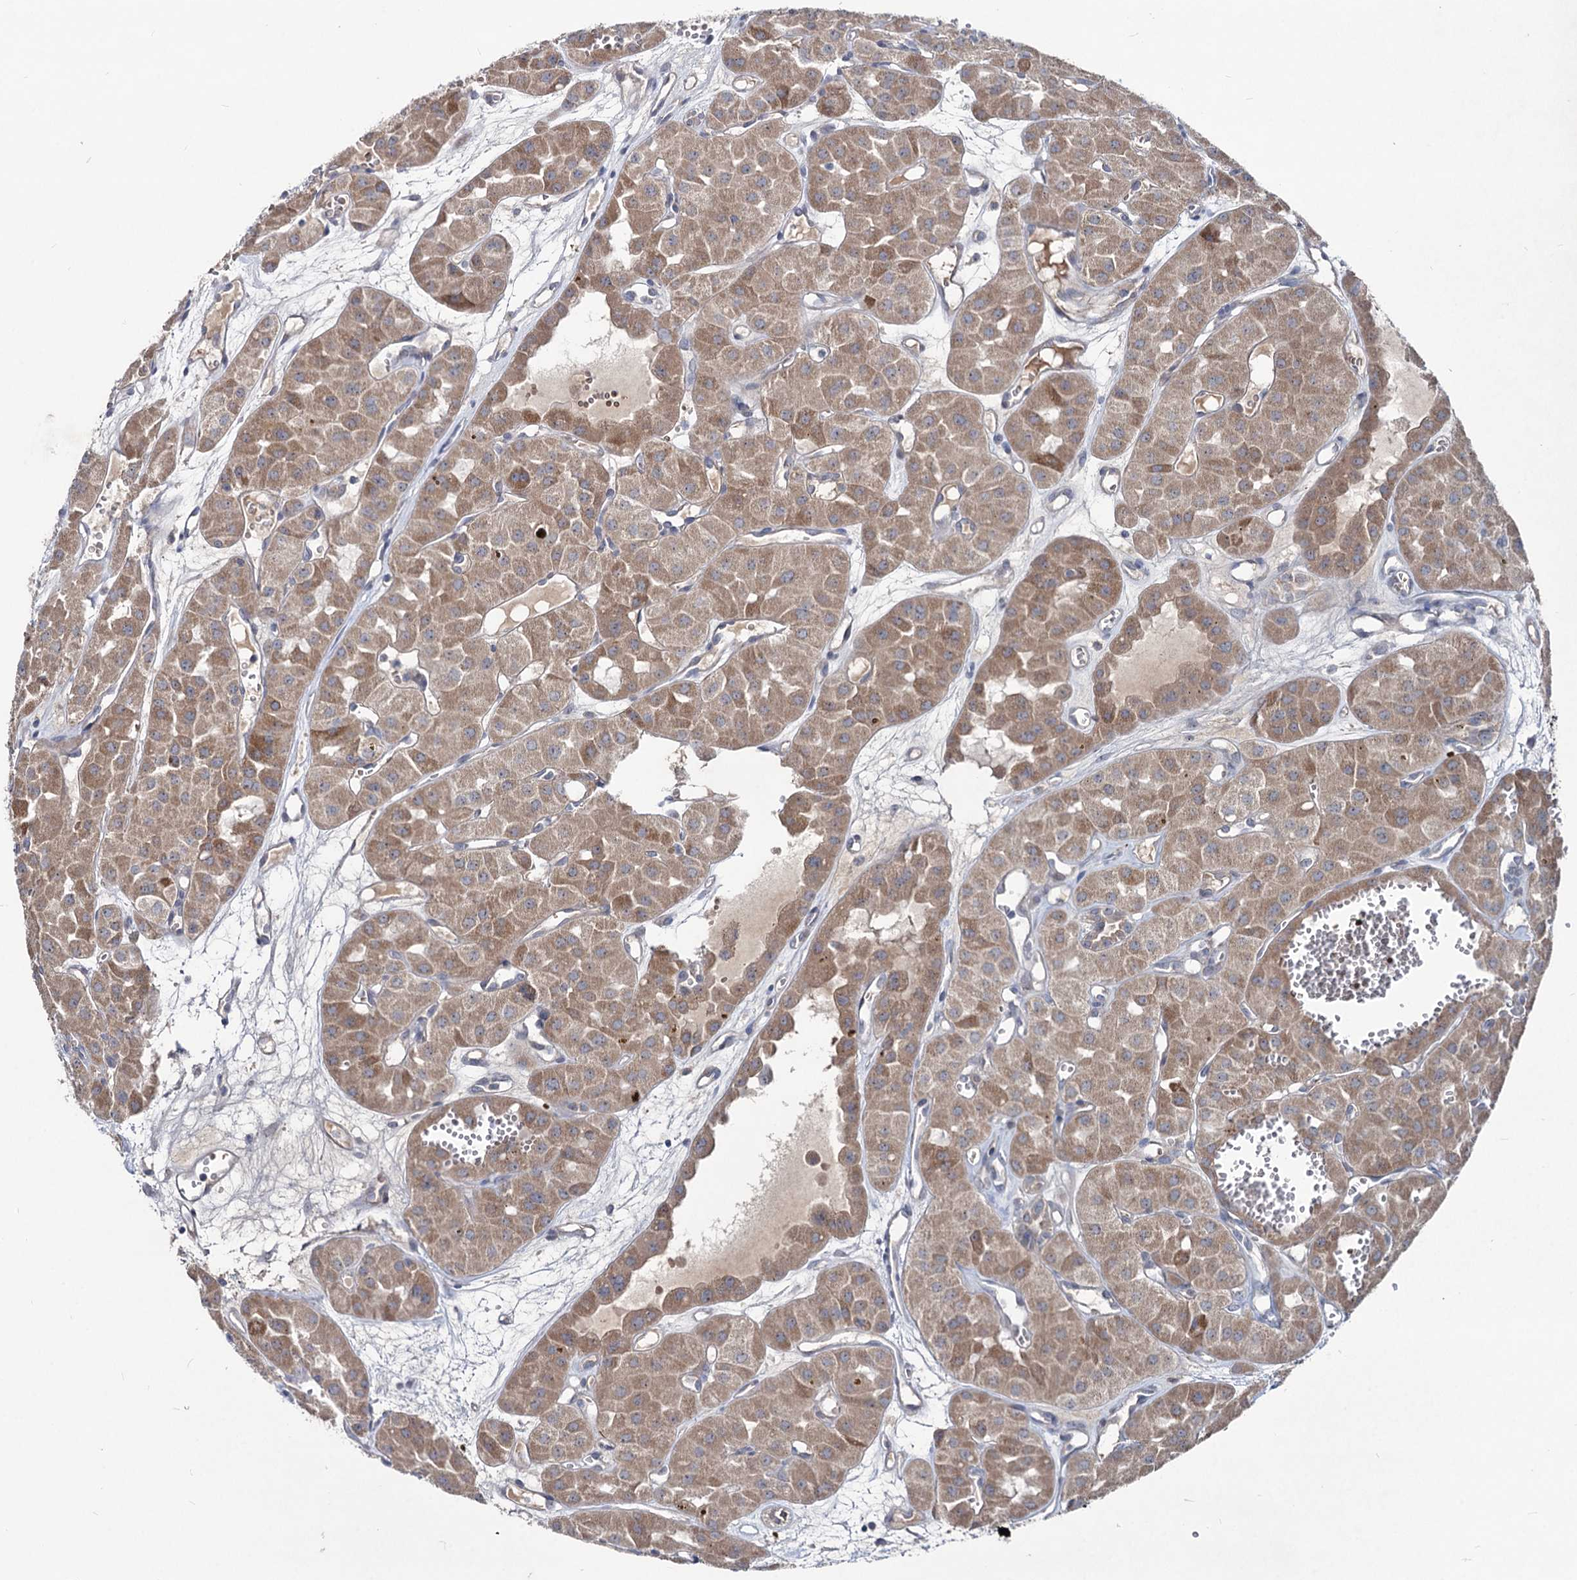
{"staining": {"intensity": "moderate", "quantity": ">75%", "location": "cytoplasmic/membranous"}, "tissue": "renal cancer", "cell_type": "Tumor cells", "image_type": "cancer", "snomed": [{"axis": "morphology", "description": "Carcinoma, NOS"}, {"axis": "topography", "description": "Kidney"}], "caption": "The photomicrograph demonstrates staining of renal carcinoma, revealing moderate cytoplasmic/membranous protein positivity (brown color) within tumor cells.", "gene": "RNF6", "patient": {"sex": "female", "age": 75}}